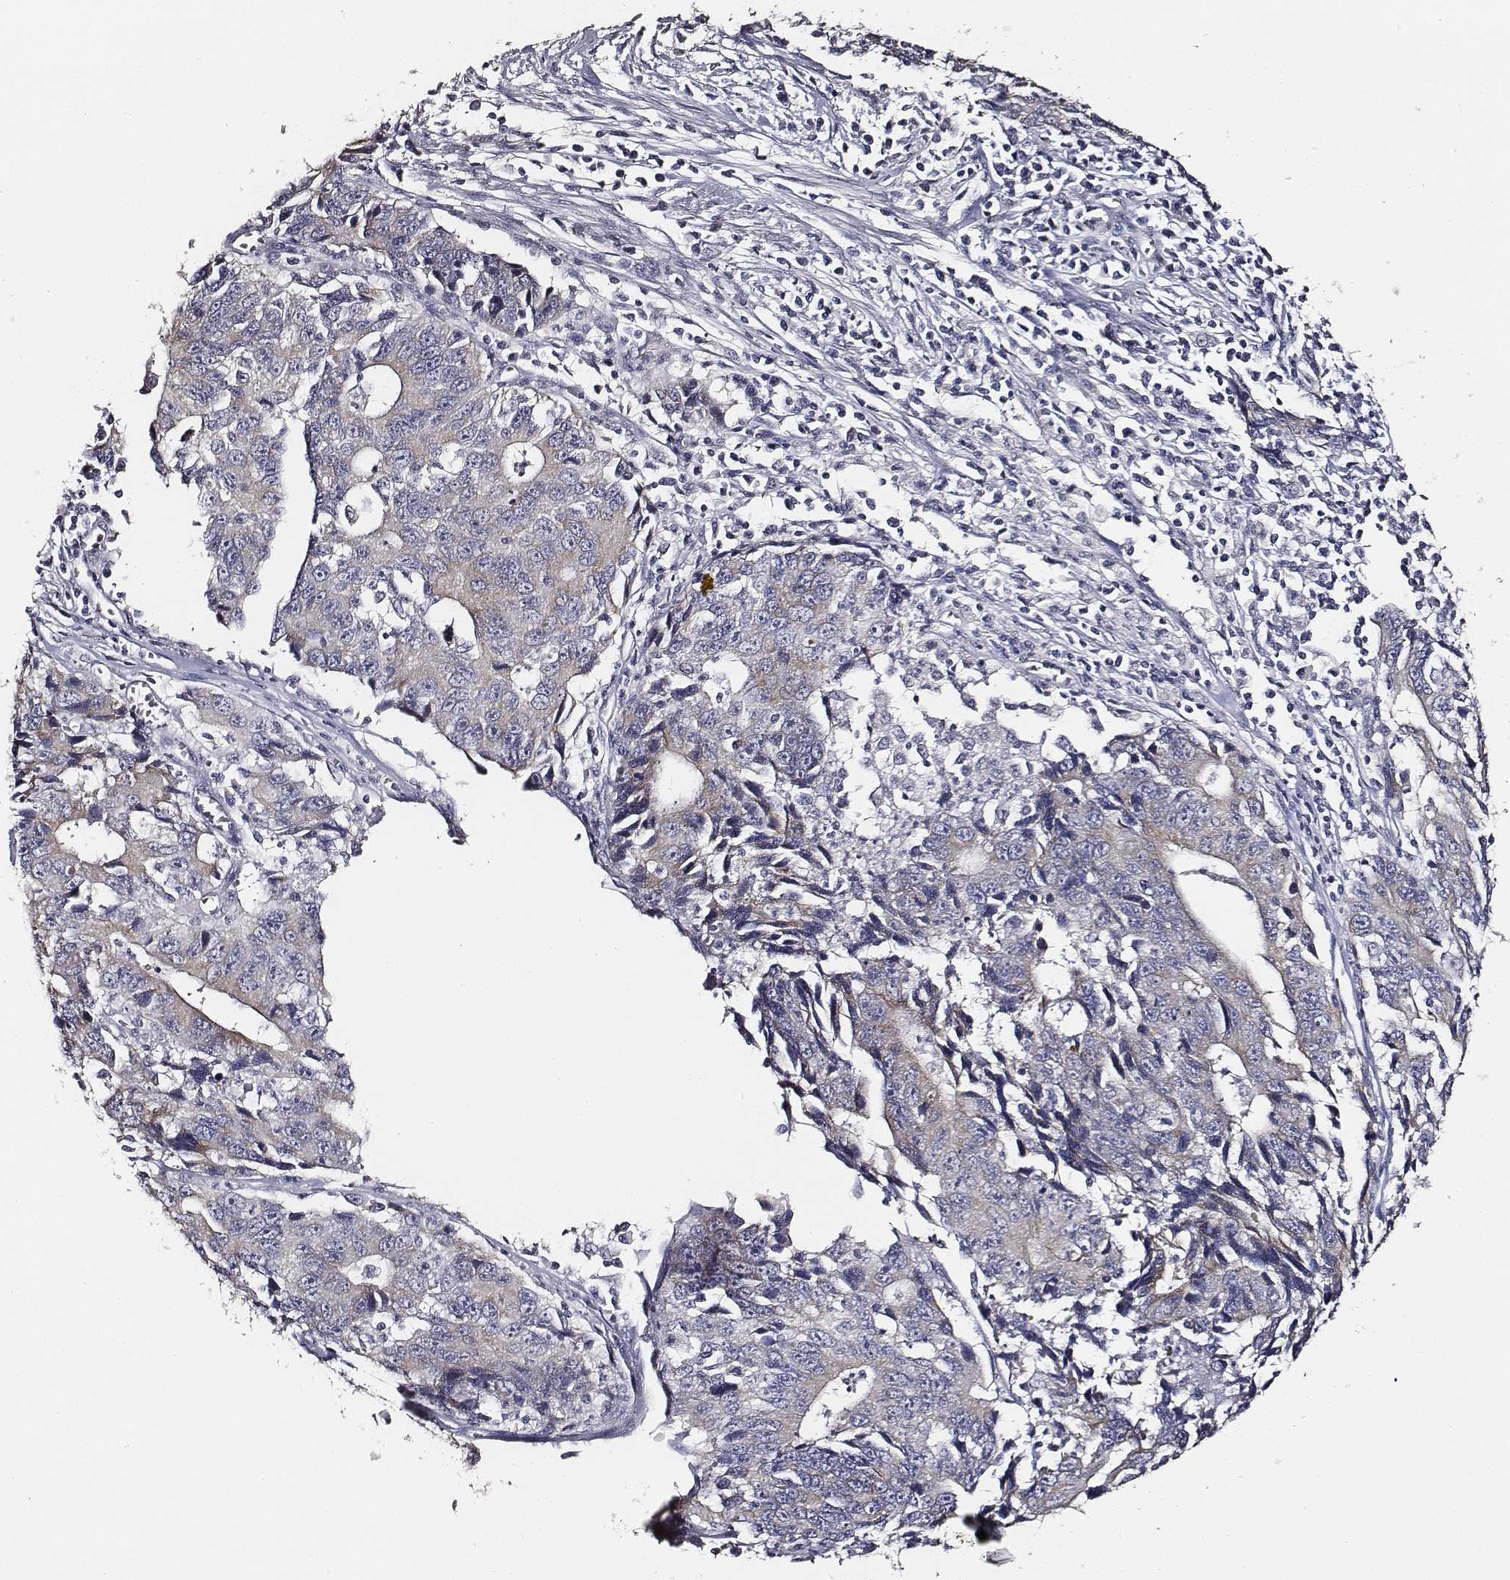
{"staining": {"intensity": "negative", "quantity": "none", "location": "none"}, "tissue": "liver cancer", "cell_type": "Tumor cells", "image_type": "cancer", "snomed": [{"axis": "morphology", "description": "Cholangiocarcinoma"}, {"axis": "topography", "description": "Liver"}], "caption": "This is an IHC histopathology image of human cholangiocarcinoma (liver). There is no expression in tumor cells.", "gene": "AADAT", "patient": {"sex": "male", "age": 65}}